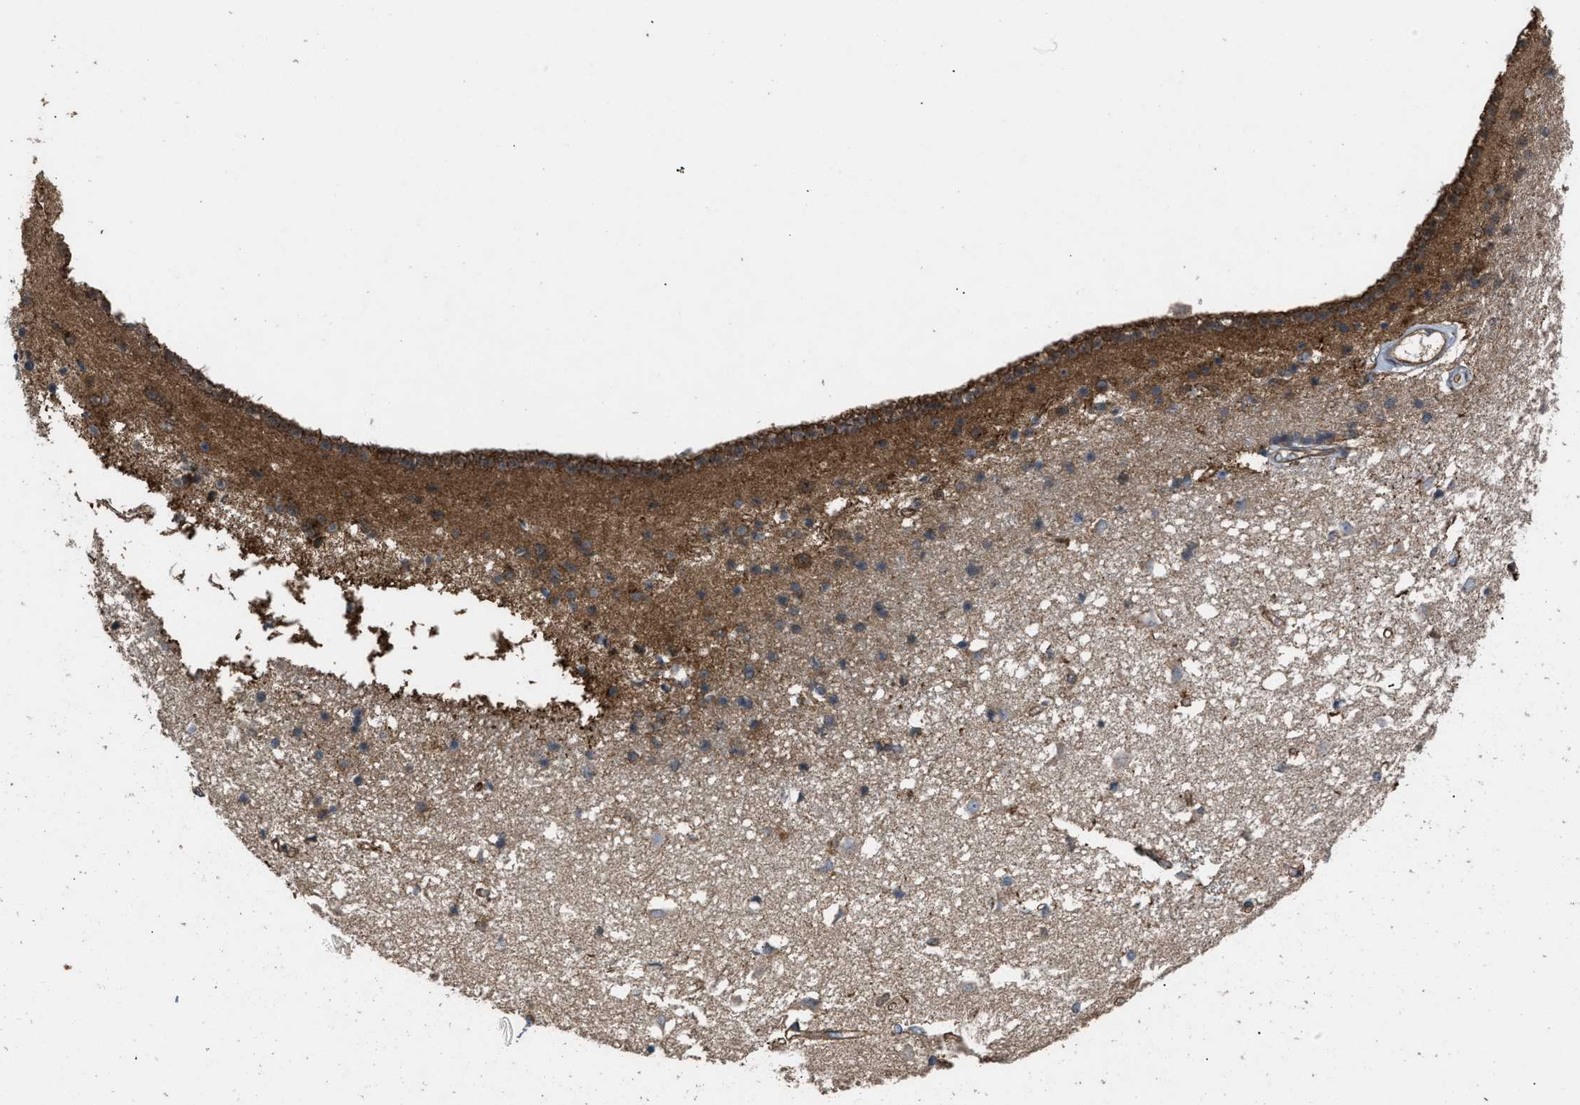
{"staining": {"intensity": "moderate", "quantity": "25%-75%", "location": "cytoplasmic/membranous"}, "tissue": "caudate", "cell_type": "Glial cells", "image_type": "normal", "snomed": [{"axis": "morphology", "description": "Normal tissue, NOS"}, {"axis": "topography", "description": "Lateral ventricle wall"}], "caption": "Immunohistochemical staining of normal human caudate reveals medium levels of moderate cytoplasmic/membranous expression in about 25%-75% of glial cells.", "gene": "UTRN", "patient": {"sex": "male", "age": 45}}